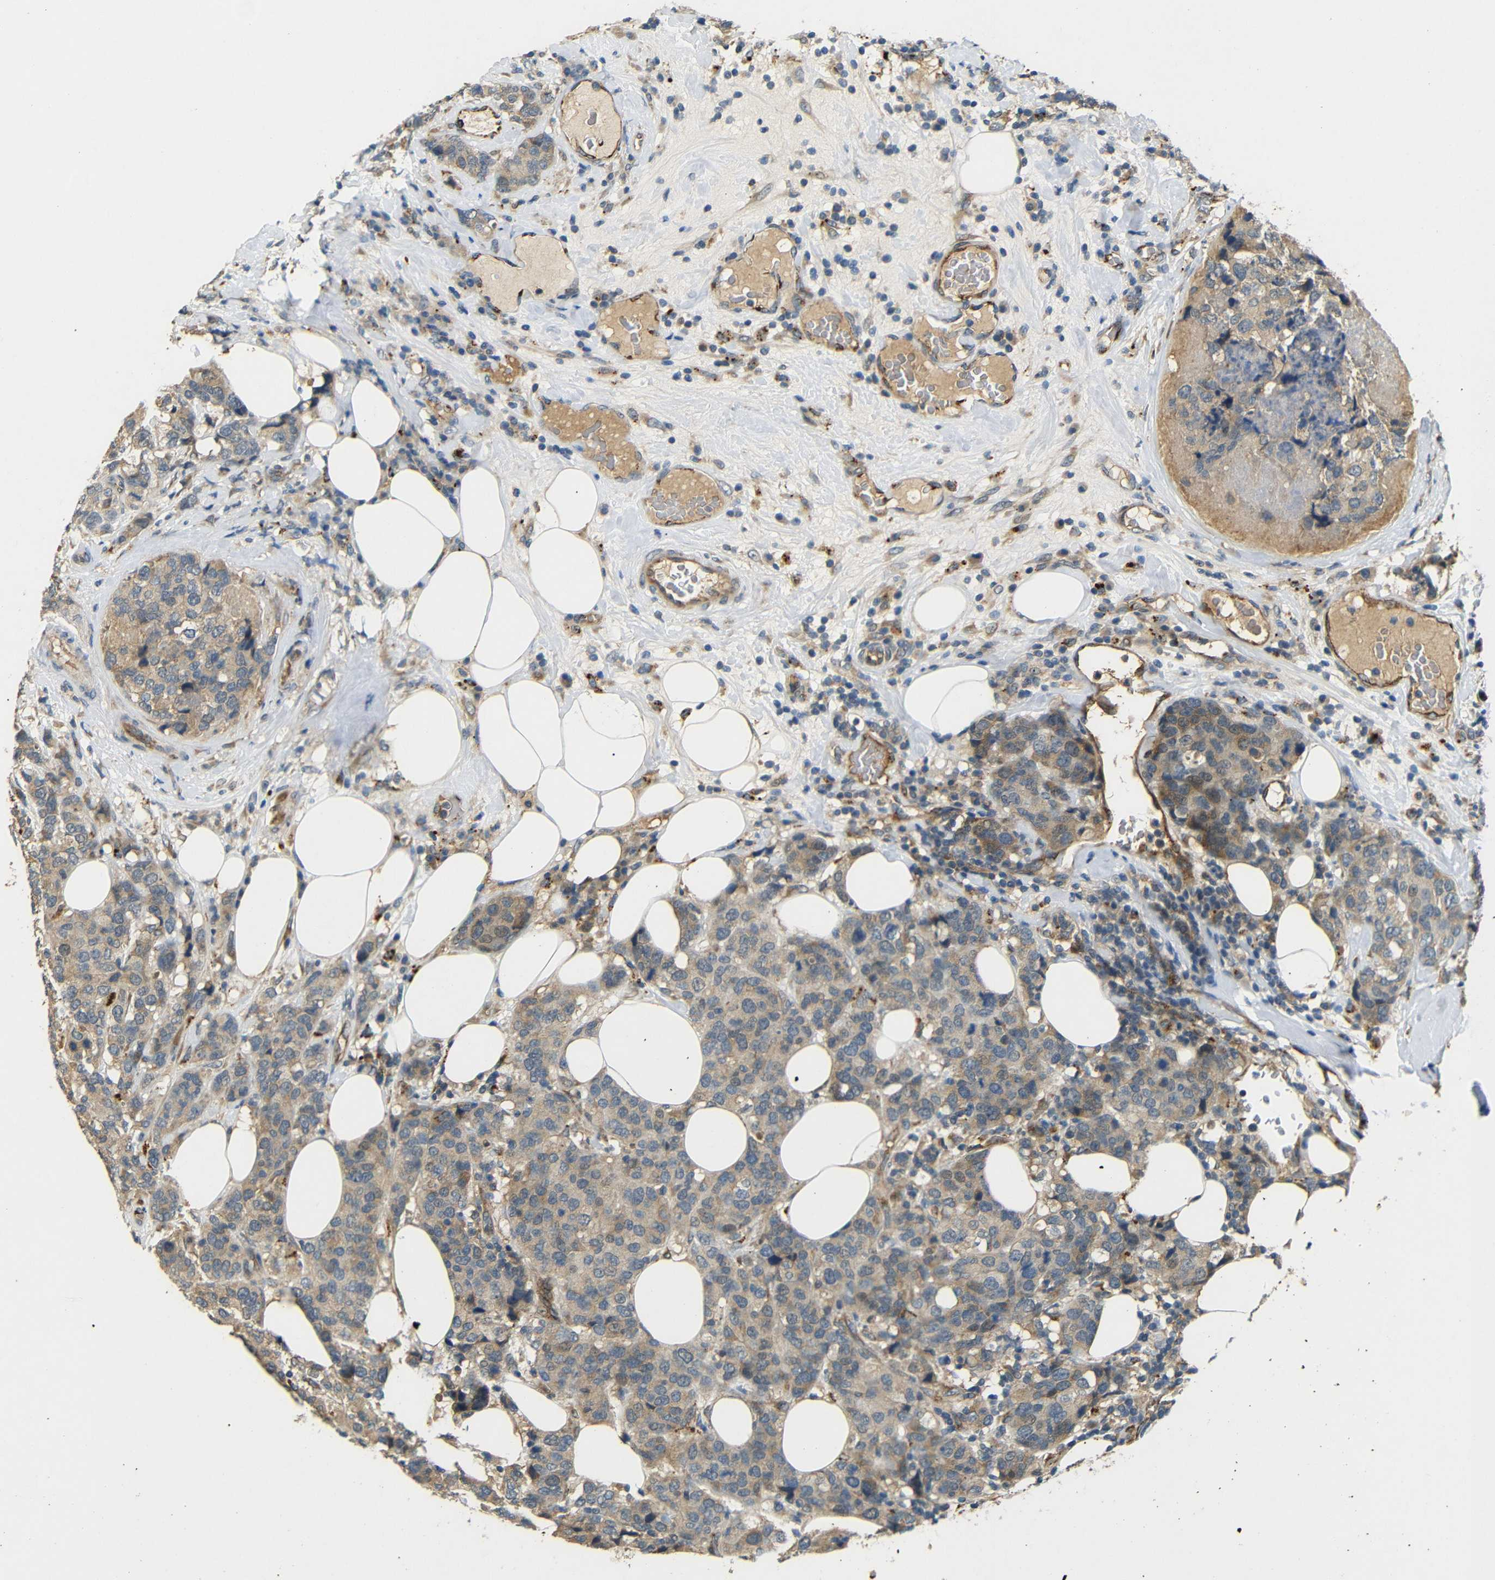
{"staining": {"intensity": "weak", "quantity": ">75%", "location": "cytoplasmic/membranous"}, "tissue": "breast cancer", "cell_type": "Tumor cells", "image_type": "cancer", "snomed": [{"axis": "morphology", "description": "Lobular carcinoma"}, {"axis": "topography", "description": "Breast"}], "caption": "Immunohistochemical staining of breast lobular carcinoma reveals low levels of weak cytoplasmic/membranous positivity in approximately >75% of tumor cells.", "gene": "ATP7A", "patient": {"sex": "female", "age": 59}}